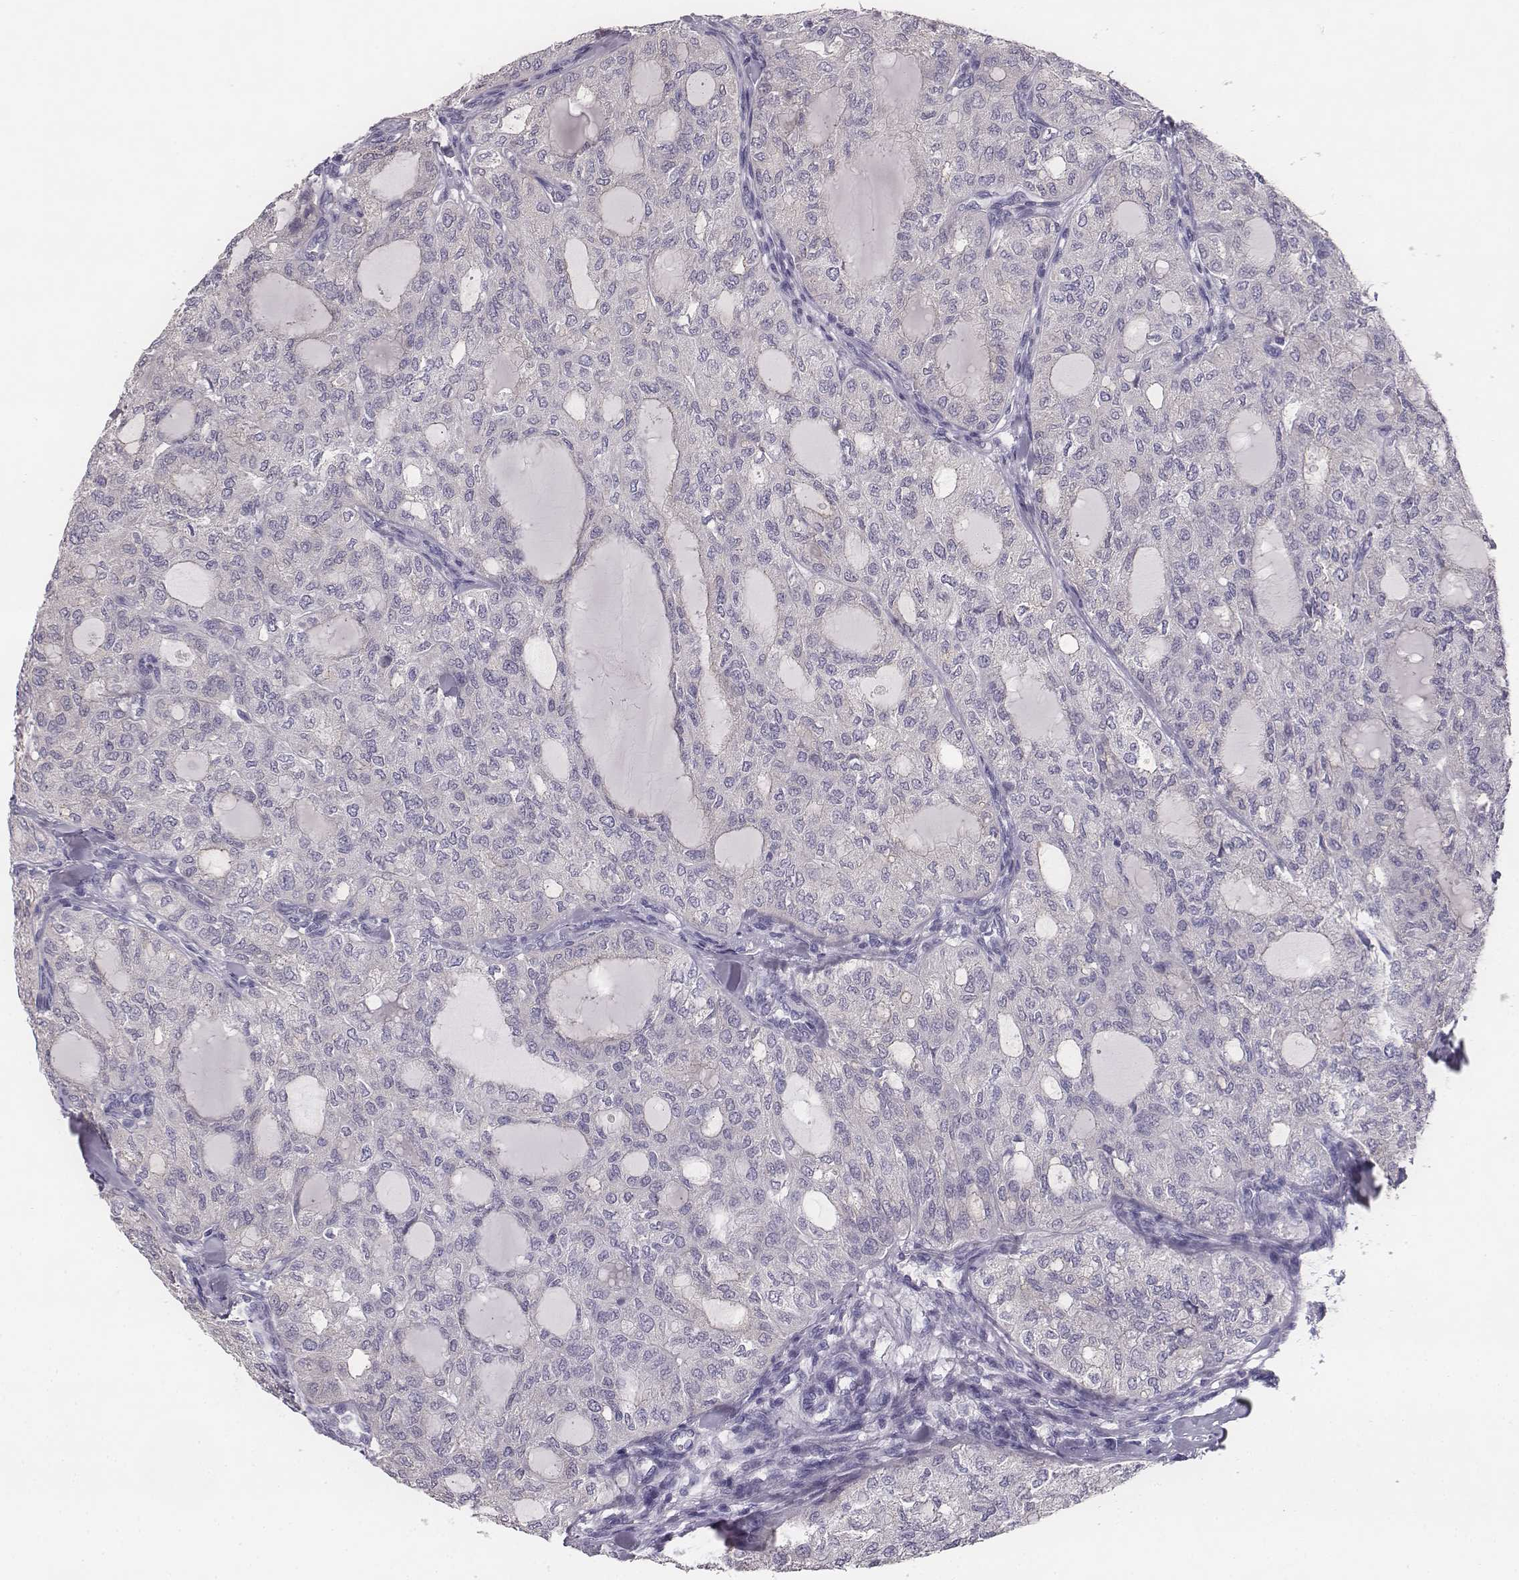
{"staining": {"intensity": "negative", "quantity": "none", "location": "none"}, "tissue": "thyroid cancer", "cell_type": "Tumor cells", "image_type": "cancer", "snomed": [{"axis": "morphology", "description": "Follicular adenoma carcinoma, NOS"}, {"axis": "topography", "description": "Thyroid gland"}], "caption": "Tumor cells are negative for protein expression in human follicular adenoma carcinoma (thyroid). (Stains: DAB (3,3'-diaminobenzidine) IHC with hematoxylin counter stain, Microscopy: brightfield microscopy at high magnification).", "gene": "NPTXR", "patient": {"sex": "male", "age": 75}}